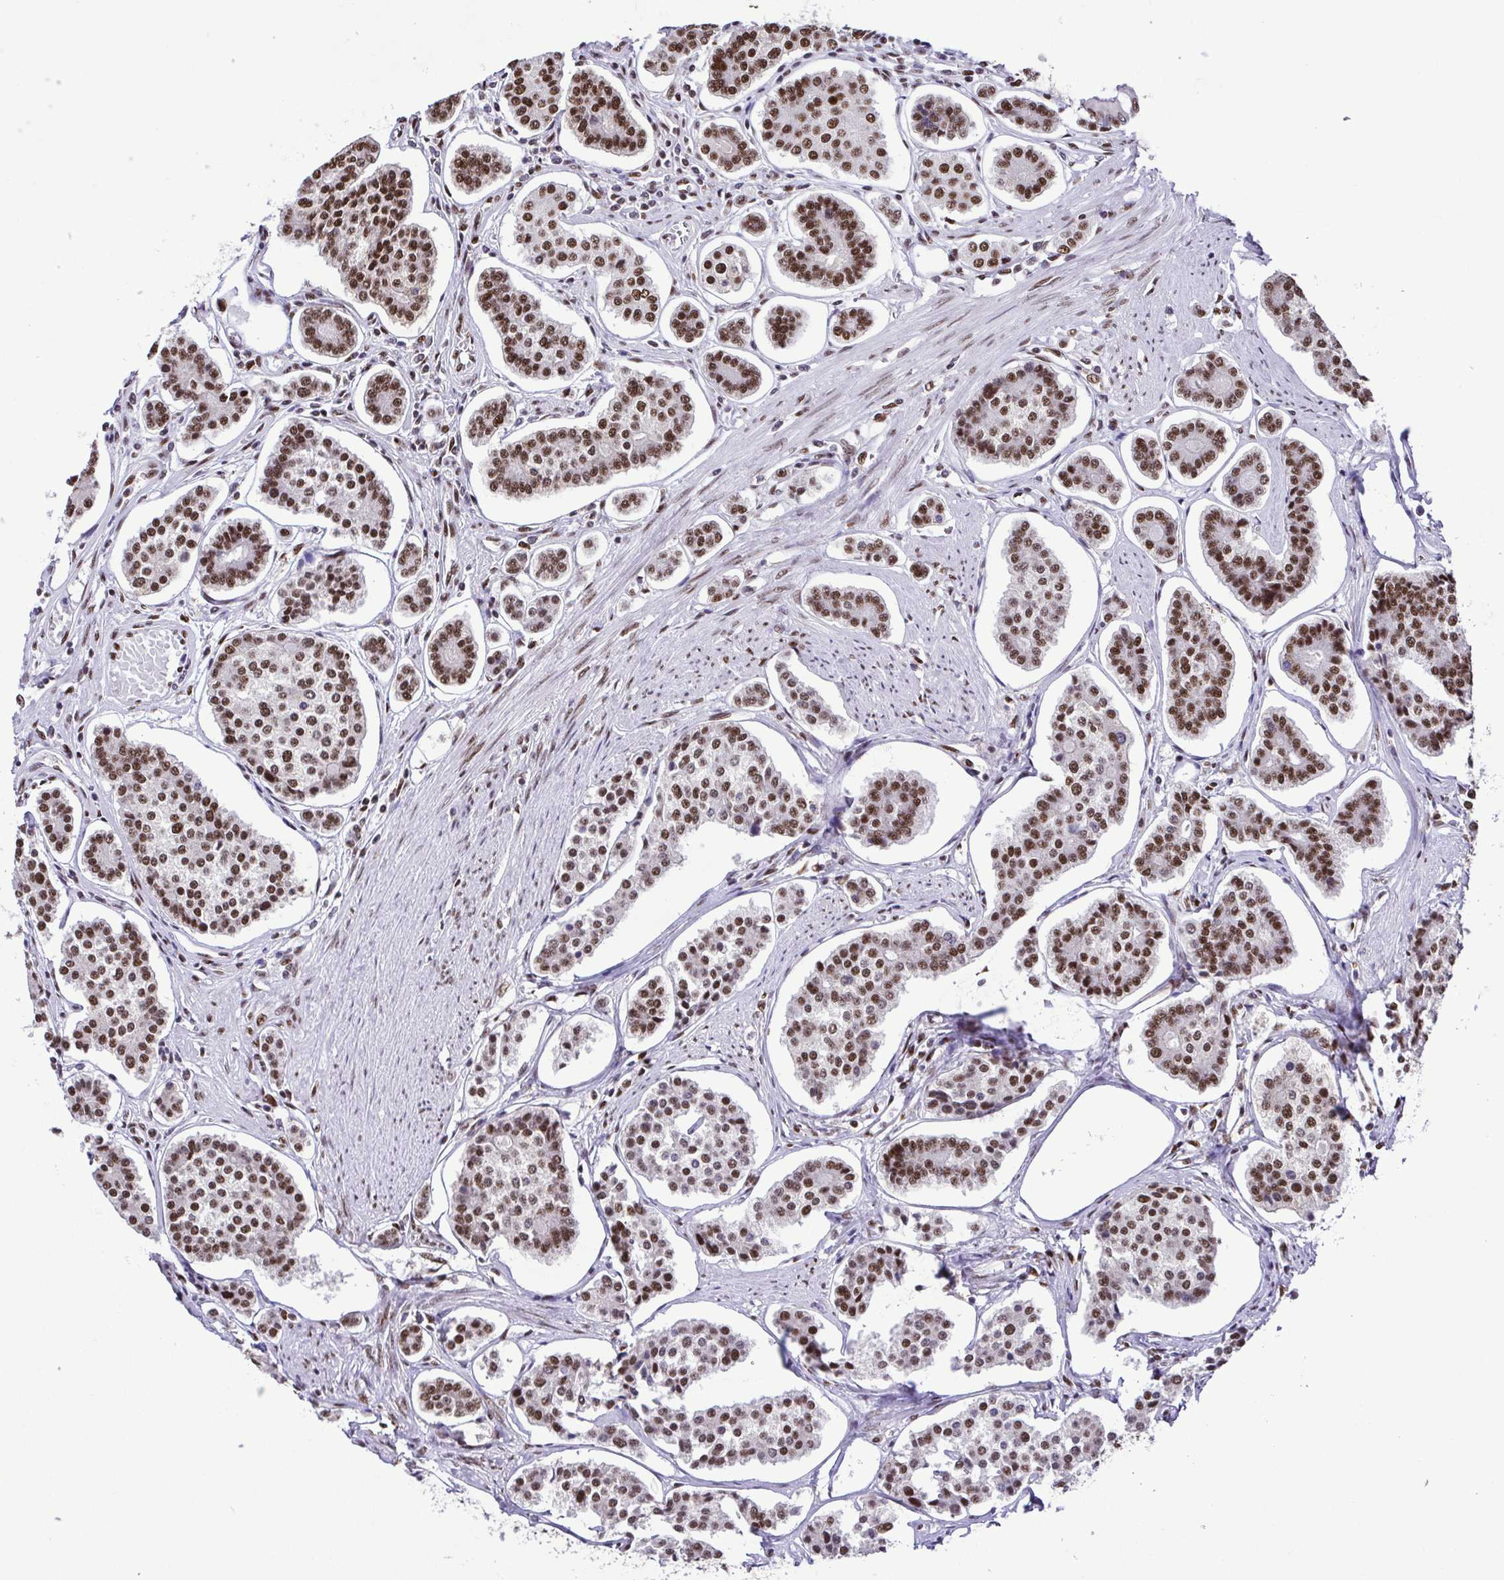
{"staining": {"intensity": "strong", "quantity": ">75%", "location": "nuclear"}, "tissue": "carcinoid", "cell_type": "Tumor cells", "image_type": "cancer", "snomed": [{"axis": "morphology", "description": "Carcinoid, malignant, NOS"}, {"axis": "topography", "description": "Small intestine"}], "caption": "There is high levels of strong nuclear staining in tumor cells of carcinoid, as demonstrated by immunohistochemical staining (brown color).", "gene": "TRIM28", "patient": {"sex": "female", "age": 65}}